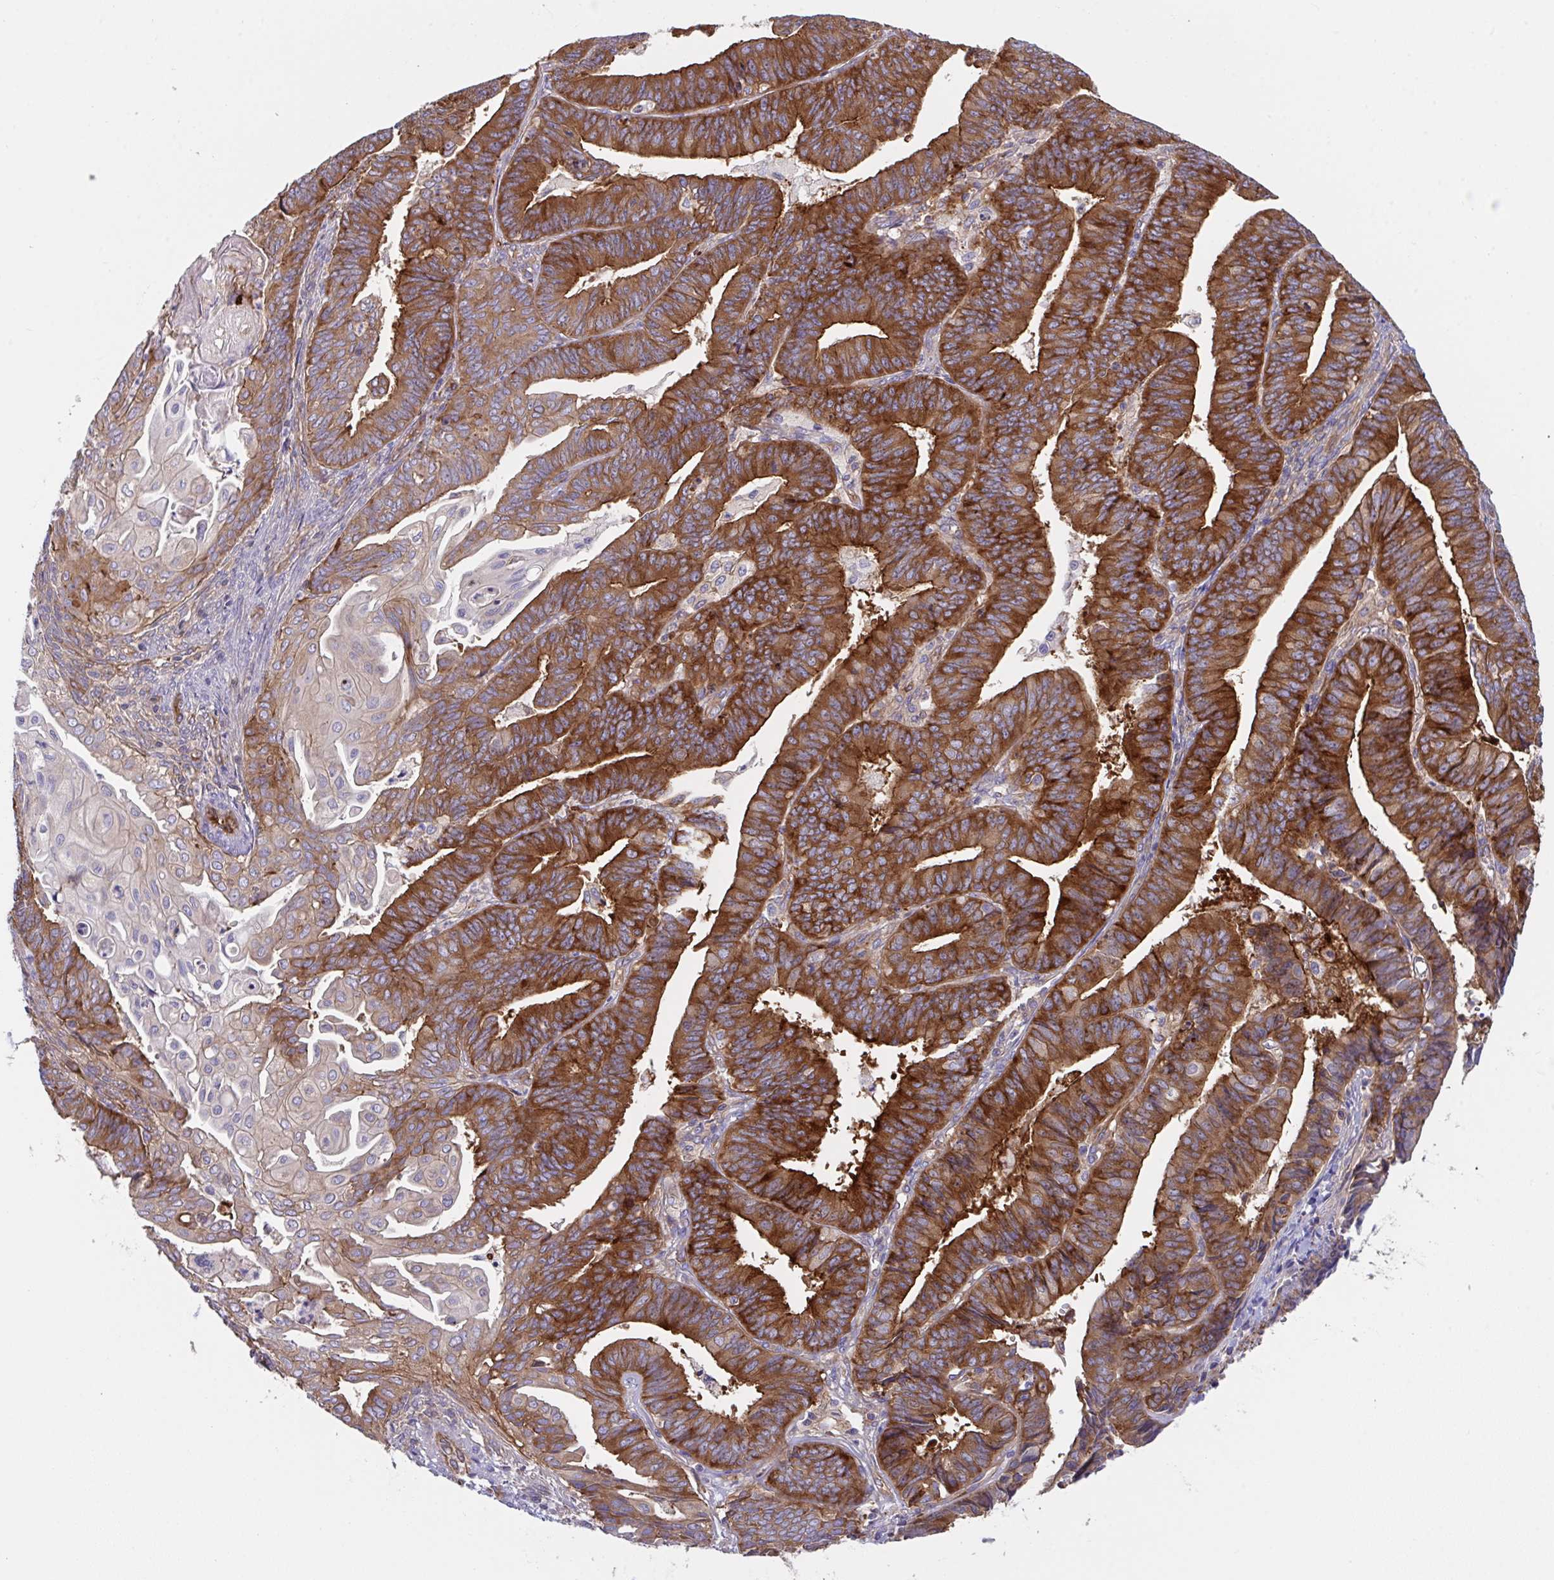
{"staining": {"intensity": "strong", "quantity": ">75%", "location": "cytoplasmic/membranous"}, "tissue": "endometrial cancer", "cell_type": "Tumor cells", "image_type": "cancer", "snomed": [{"axis": "morphology", "description": "Adenocarcinoma, NOS"}, {"axis": "topography", "description": "Endometrium"}], "caption": "A histopathology image showing strong cytoplasmic/membranous expression in about >75% of tumor cells in endometrial cancer (adenocarcinoma), as visualized by brown immunohistochemical staining.", "gene": "YARS2", "patient": {"sex": "female", "age": 73}}